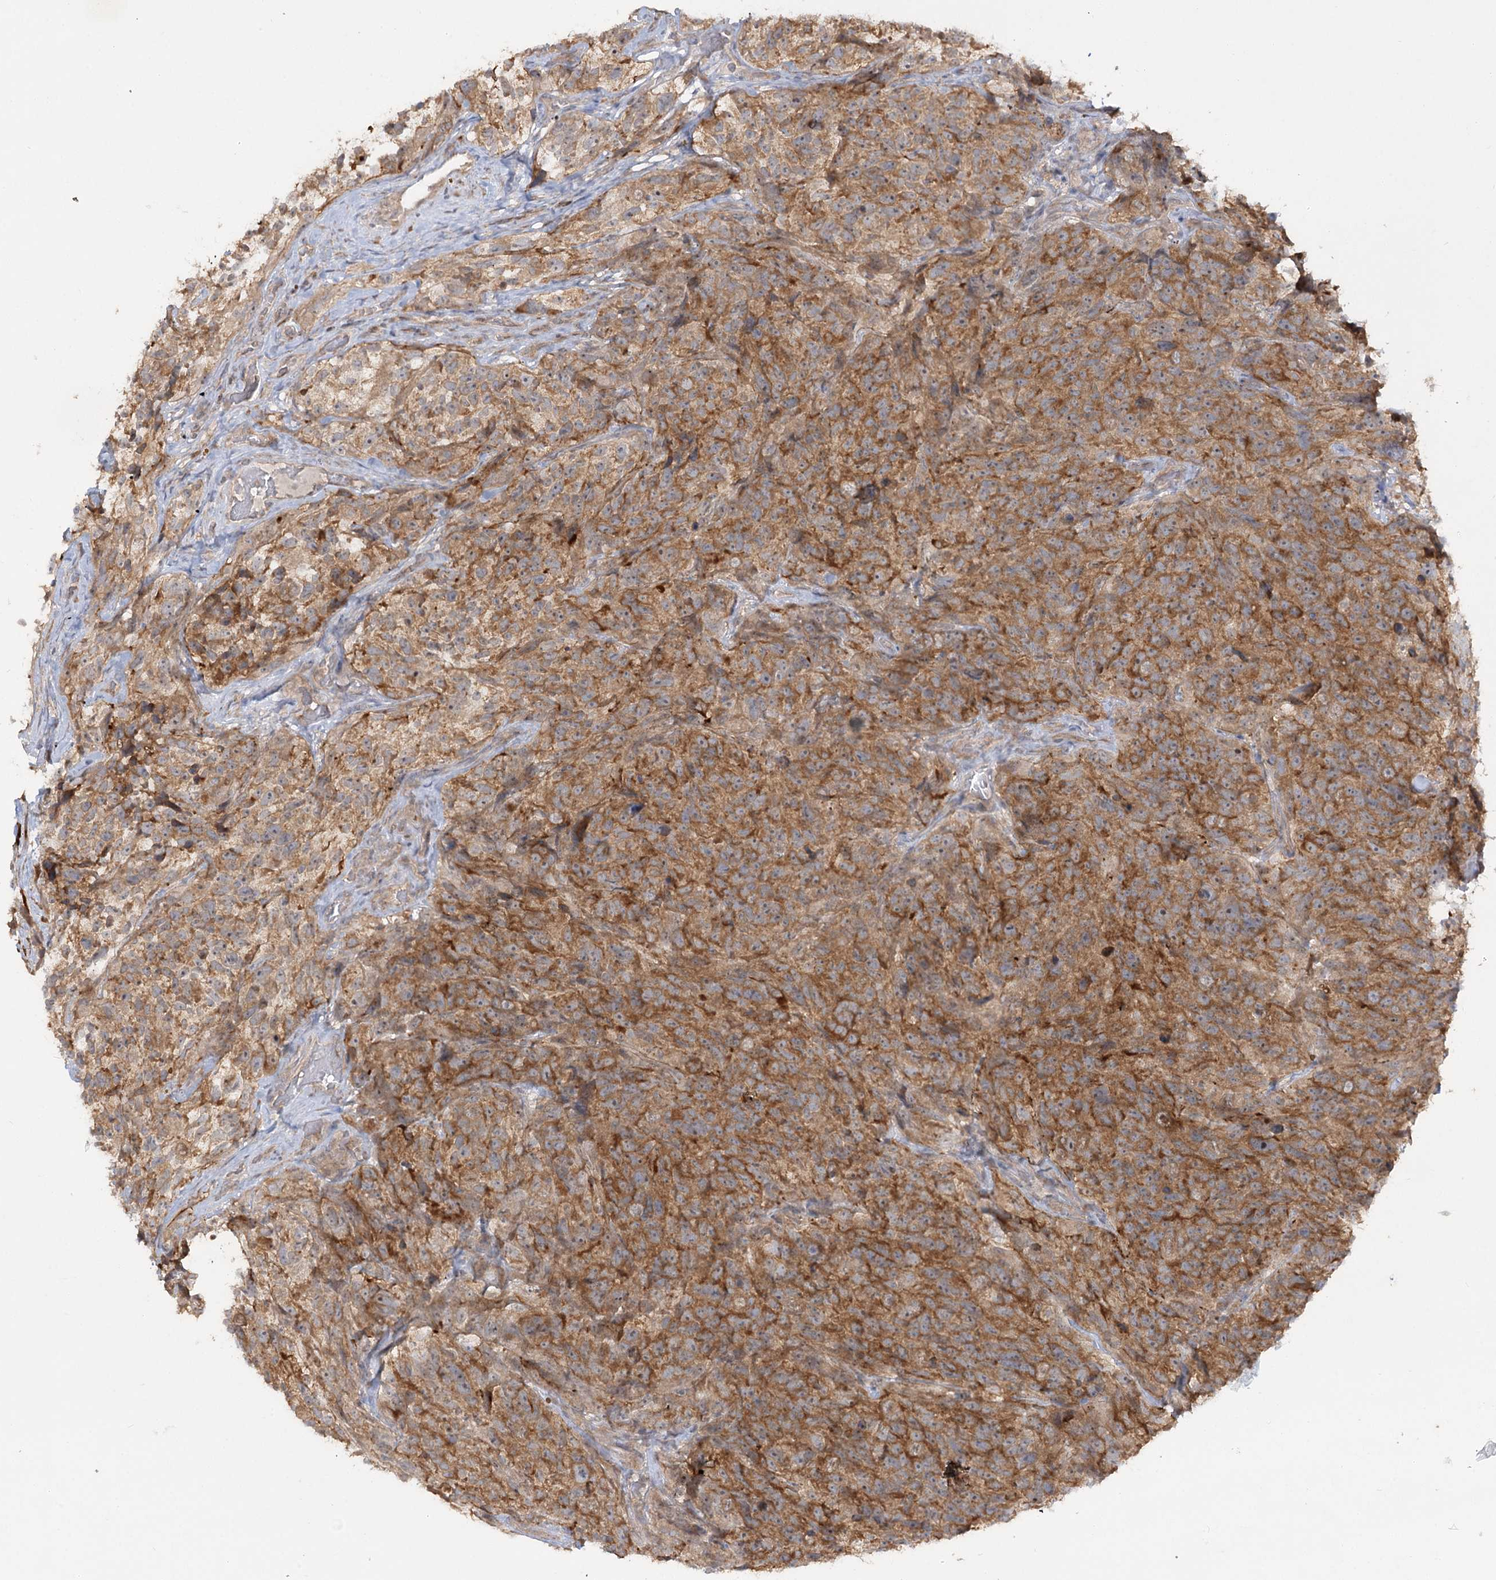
{"staining": {"intensity": "moderate", "quantity": ">75%", "location": "cytoplasmic/membranous"}, "tissue": "glioma", "cell_type": "Tumor cells", "image_type": "cancer", "snomed": [{"axis": "morphology", "description": "Glioma, malignant, High grade"}, {"axis": "topography", "description": "Brain"}], "caption": "DAB (3,3'-diaminobenzidine) immunohistochemical staining of human malignant high-grade glioma exhibits moderate cytoplasmic/membranous protein staining in about >75% of tumor cells.", "gene": "SYTL1", "patient": {"sex": "male", "age": 69}}